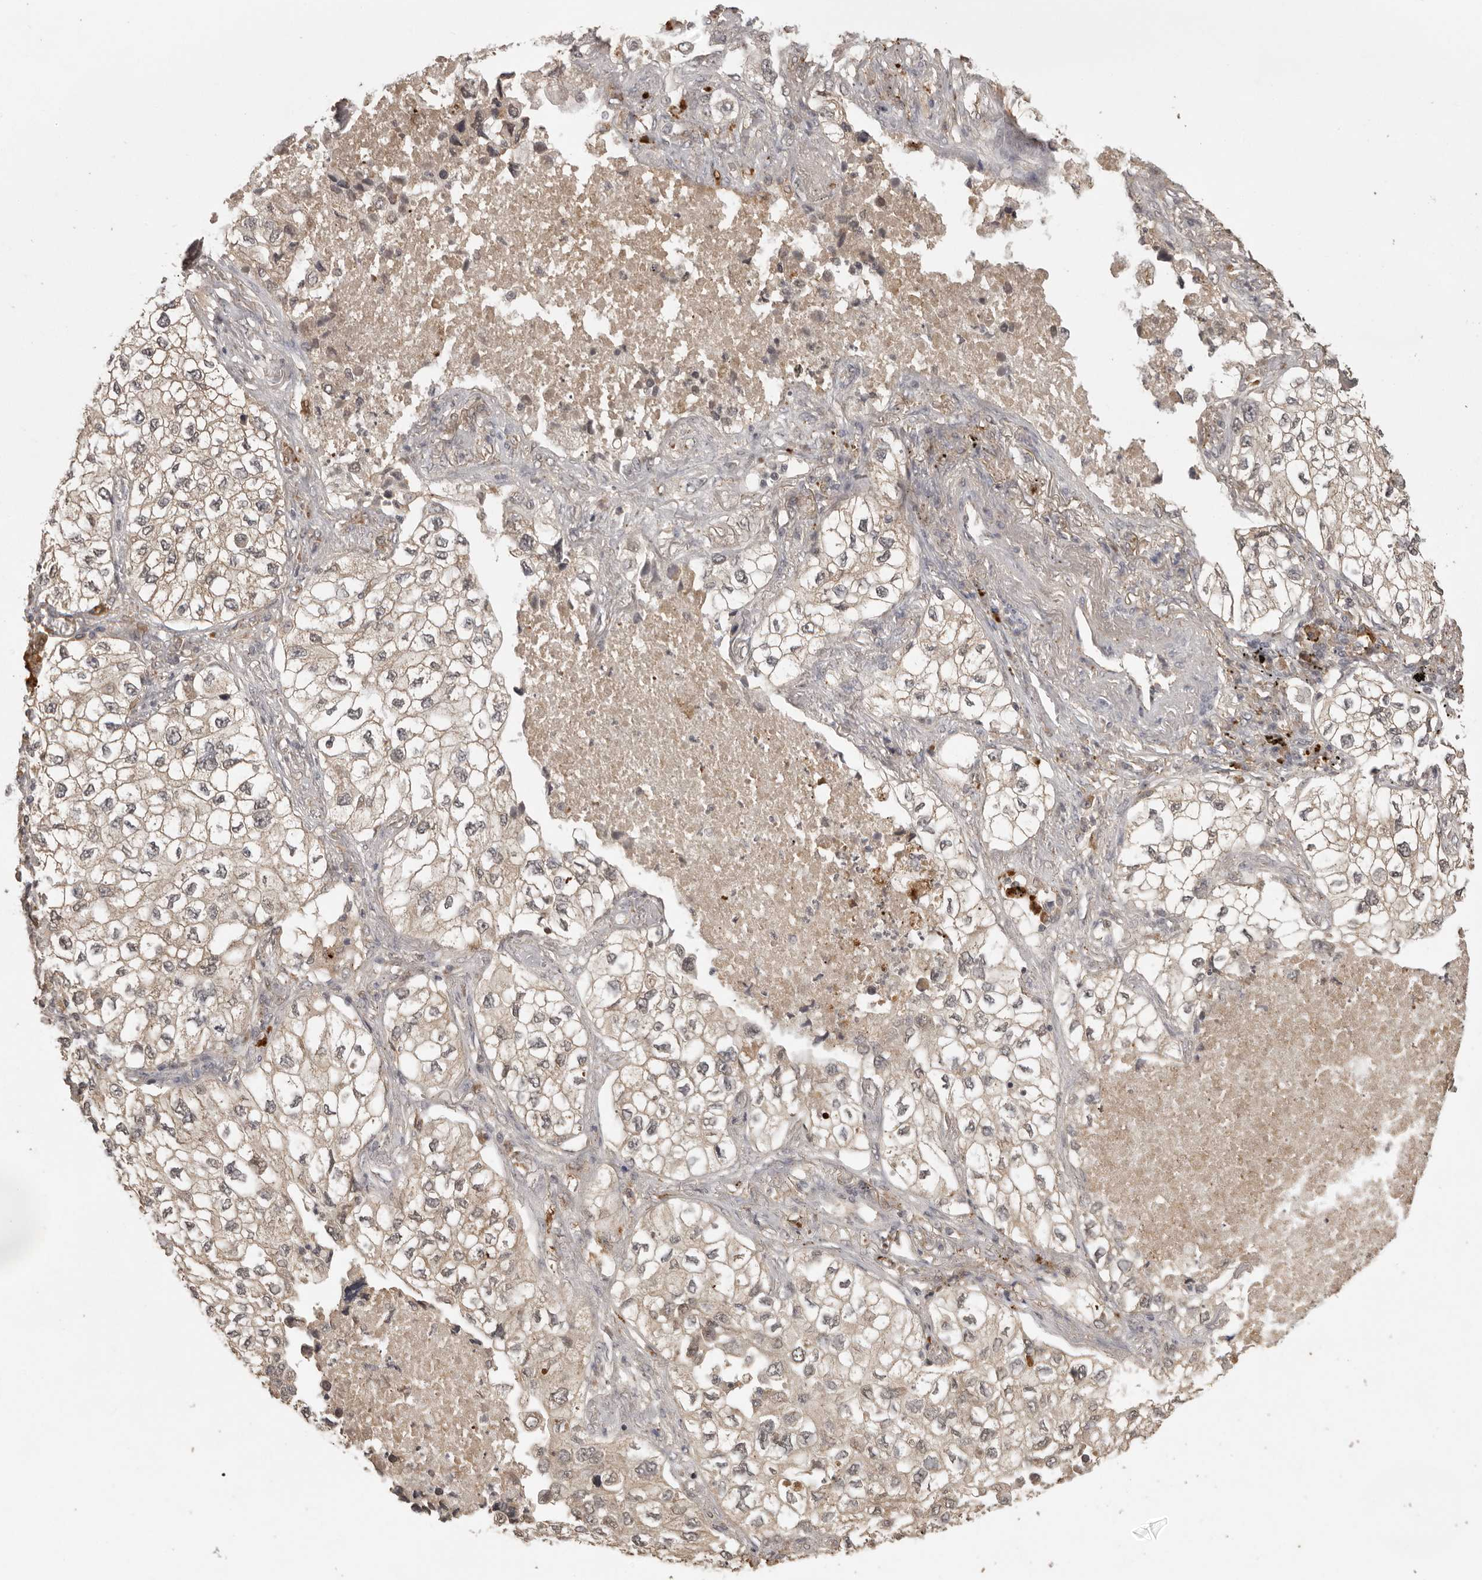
{"staining": {"intensity": "weak", "quantity": "25%-75%", "location": "cytoplasmic/membranous"}, "tissue": "lung cancer", "cell_type": "Tumor cells", "image_type": "cancer", "snomed": [{"axis": "morphology", "description": "Adenocarcinoma, NOS"}, {"axis": "topography", "description": "Lung"}], "caption": "Immunohistochemistry (IHC) of adenocarcinoma (lung) exhibits low levels of weak cytoplasmic/membranous expression in about 25%-75% of tumor cells. (DAB IHC with brightfield microscopy, high magnification).", "gene": "CTF1", "patient": {"sex": "male", "age": 63}}